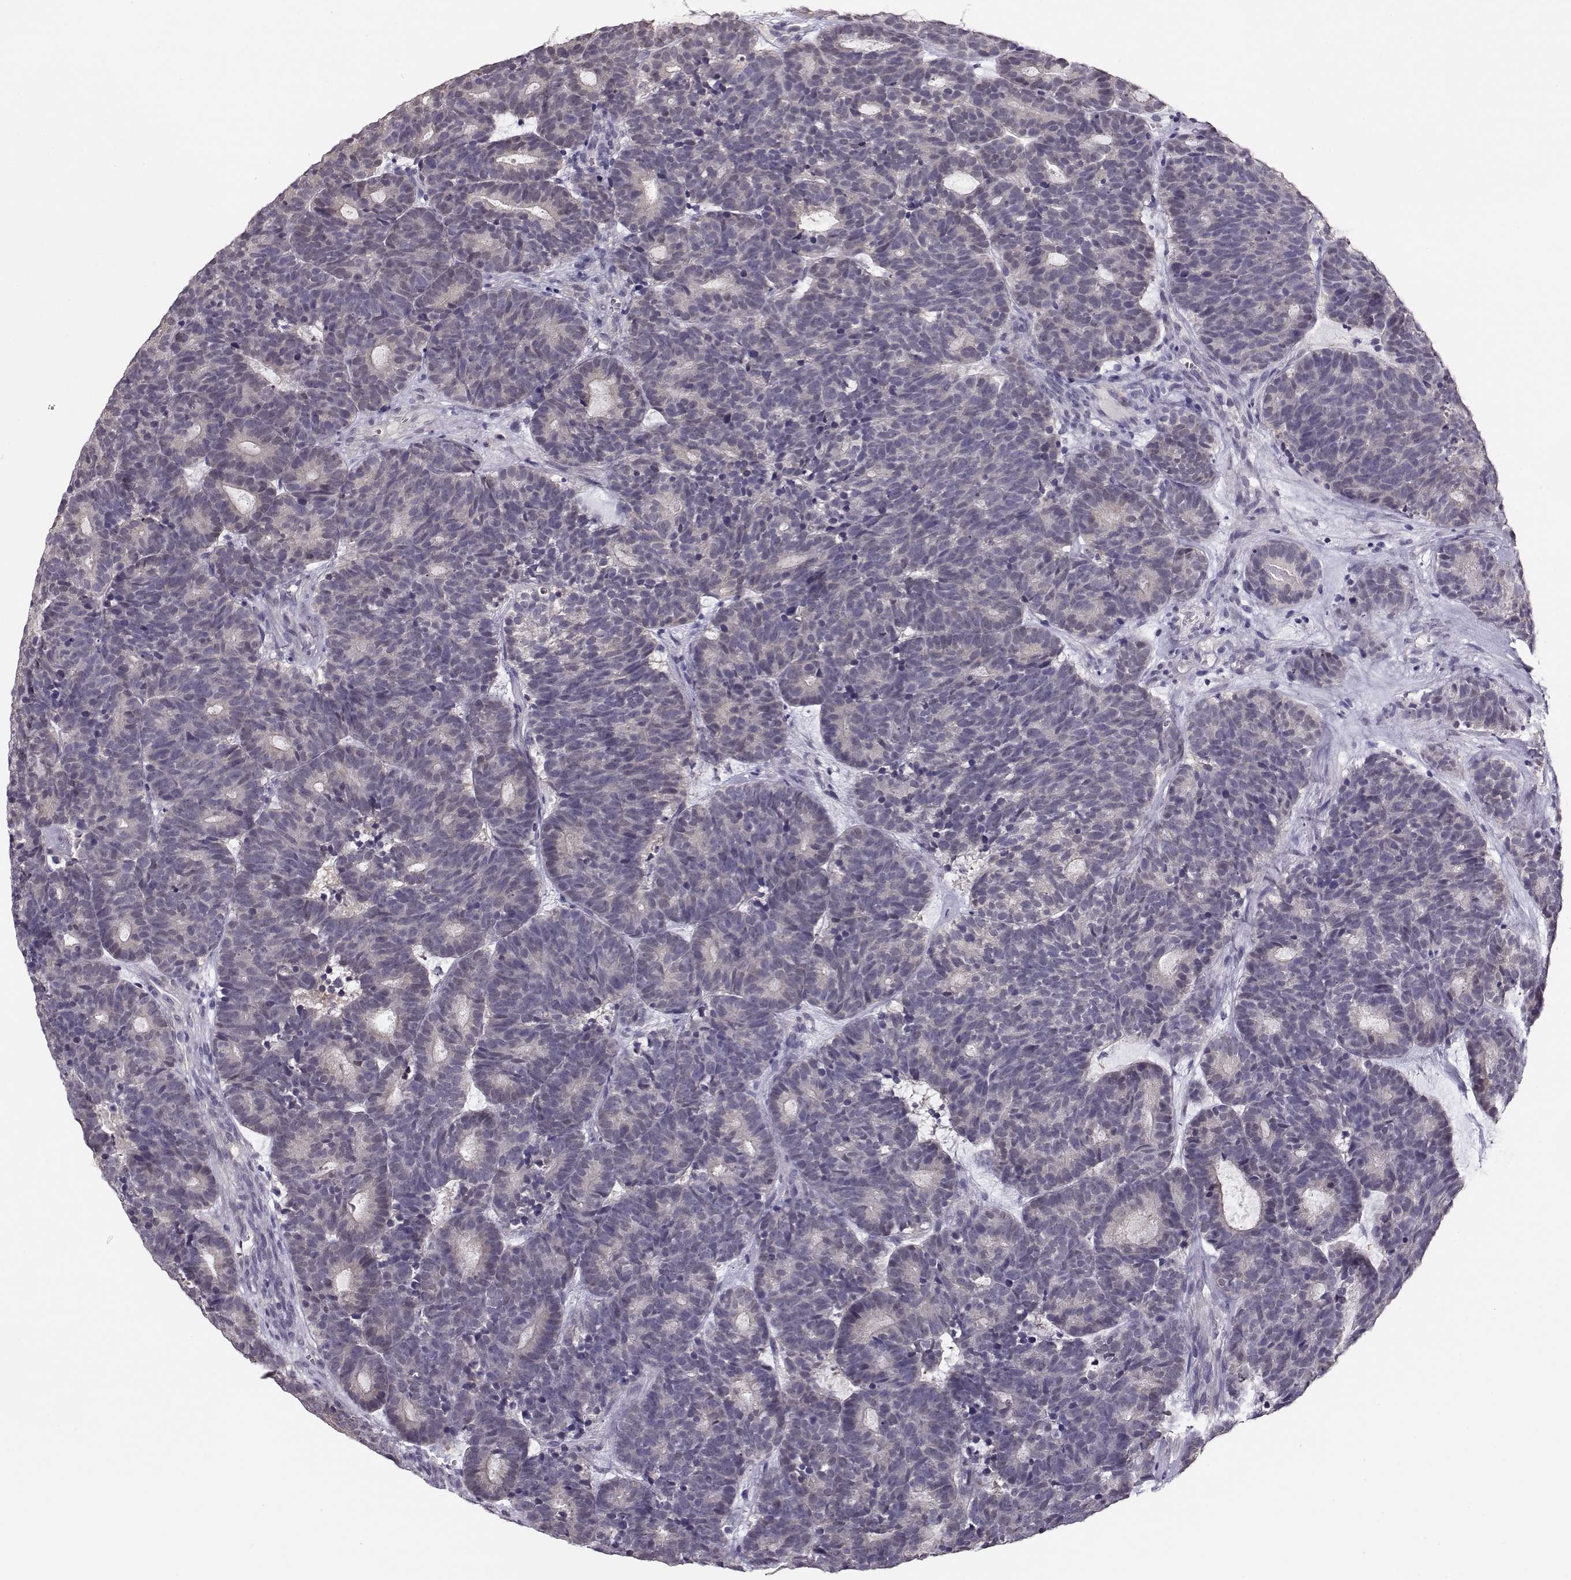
{"staining": {"intensity": "negative", "quantity": "none", "location": "none"}, "tissue": "head and neck cancer", "cell_type": "Tumor cells", "image_type": "cancer", "snomed": [{"axis": "morphology", "description": "Adenocarcinoma, NOS"}, {"axis": "topography", "description": "Head-Neck"}], "caption": "Immunohistochemistry of adenocarcinoma (head and neck) demonstrates no staining in tumor cells.", "gene": "CCR8", "patient": {"sex": "female", "age": 81}}